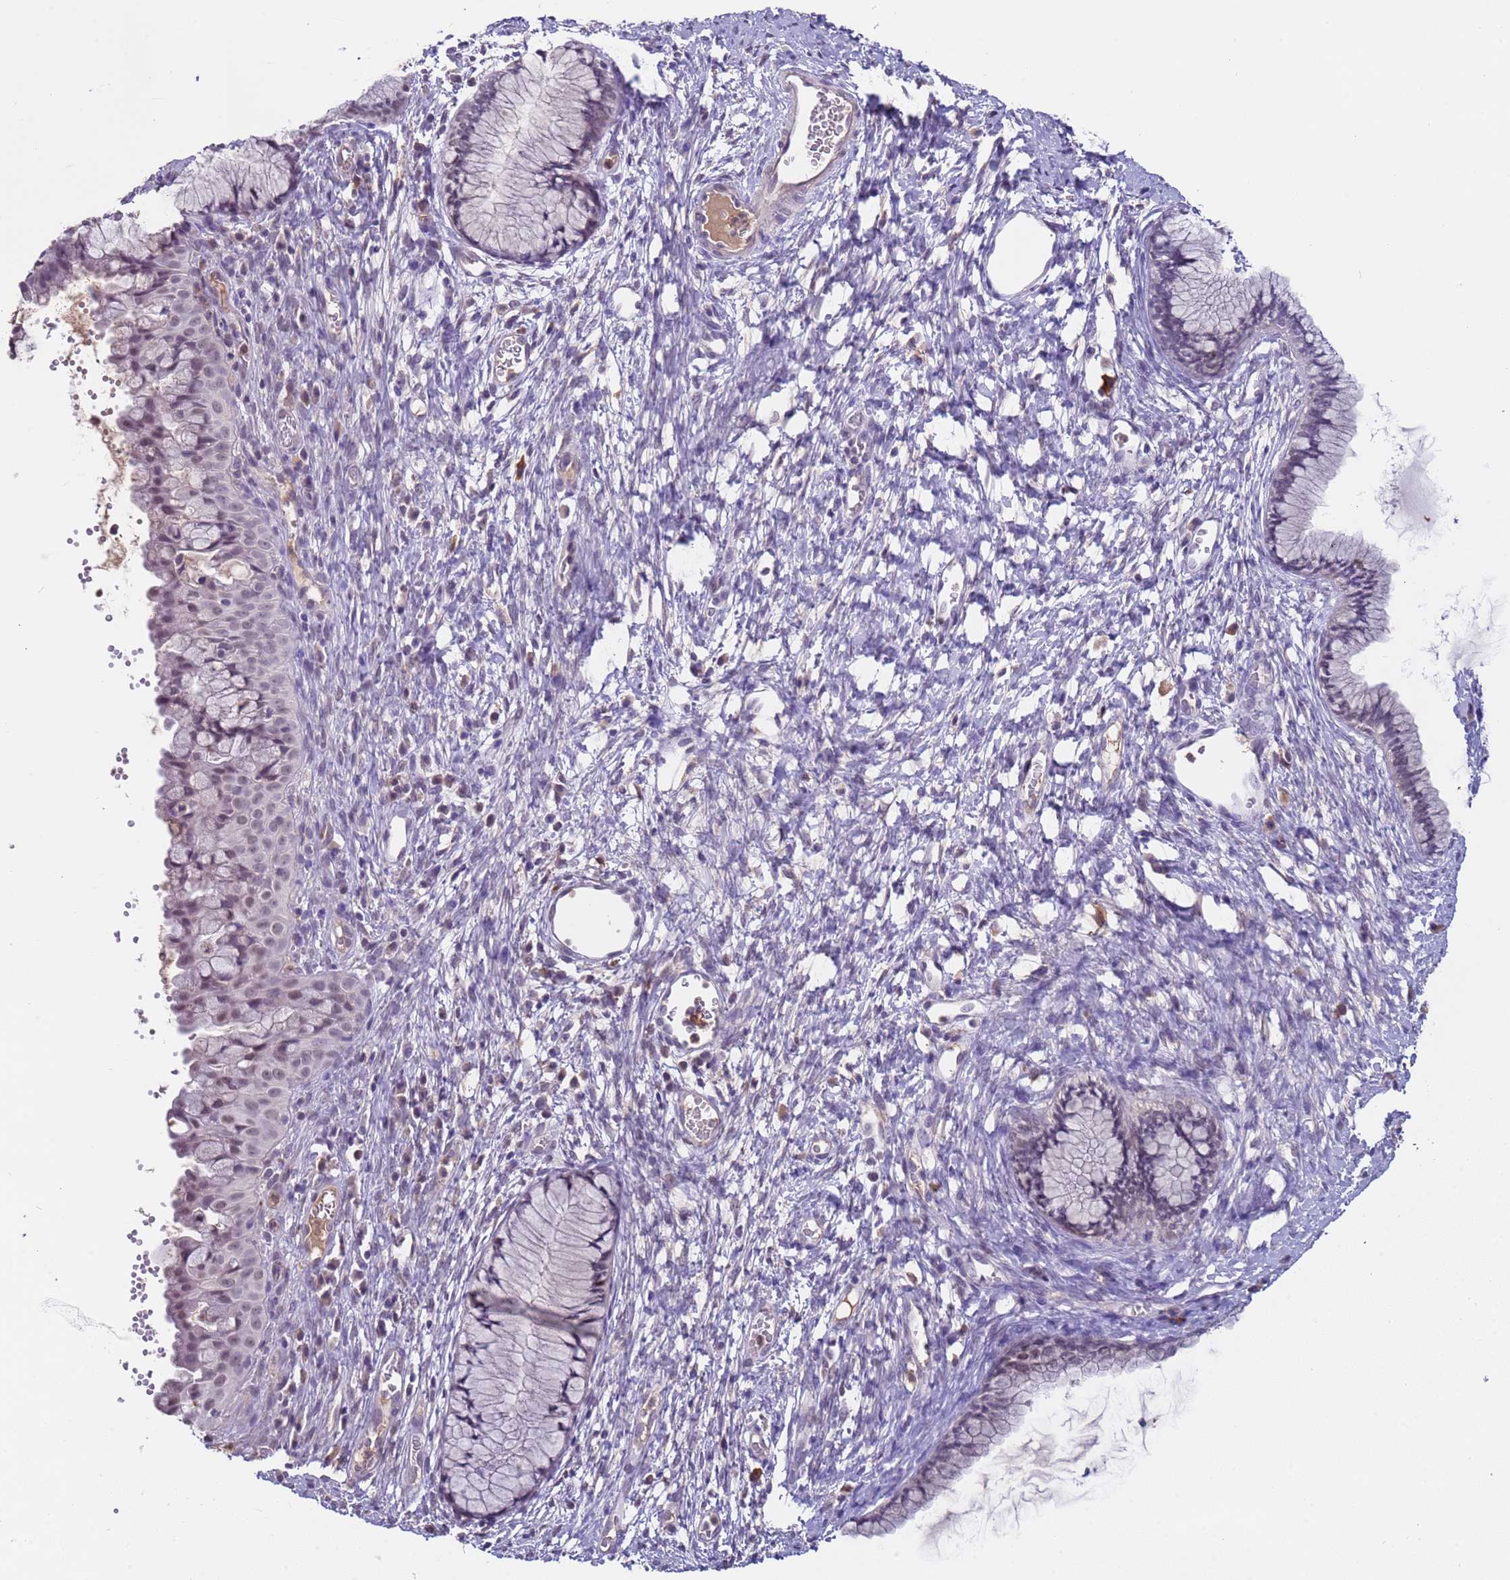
{"staining": {"intensity": "weak", "quantity": "25%-75%", "location": "nuclear"}, "tissue": "cervix", "cell_type": "Glandular cells", "image_type": "normal", "snomed": [{"axis": "morphology", "description": "Normal tissue, NOS"}, {"axis": "topography", "description": "Cervix"}], "caption": "Immunohistochemistry histopathology image of unremarkable human cervix stained for a protein (brown), which demonstrates low levels of weak nuclear staining in approximately 25%-75% of glandular cells.", "gene": "ZNF248", "patient": {"sex": "female", "age": 42}}